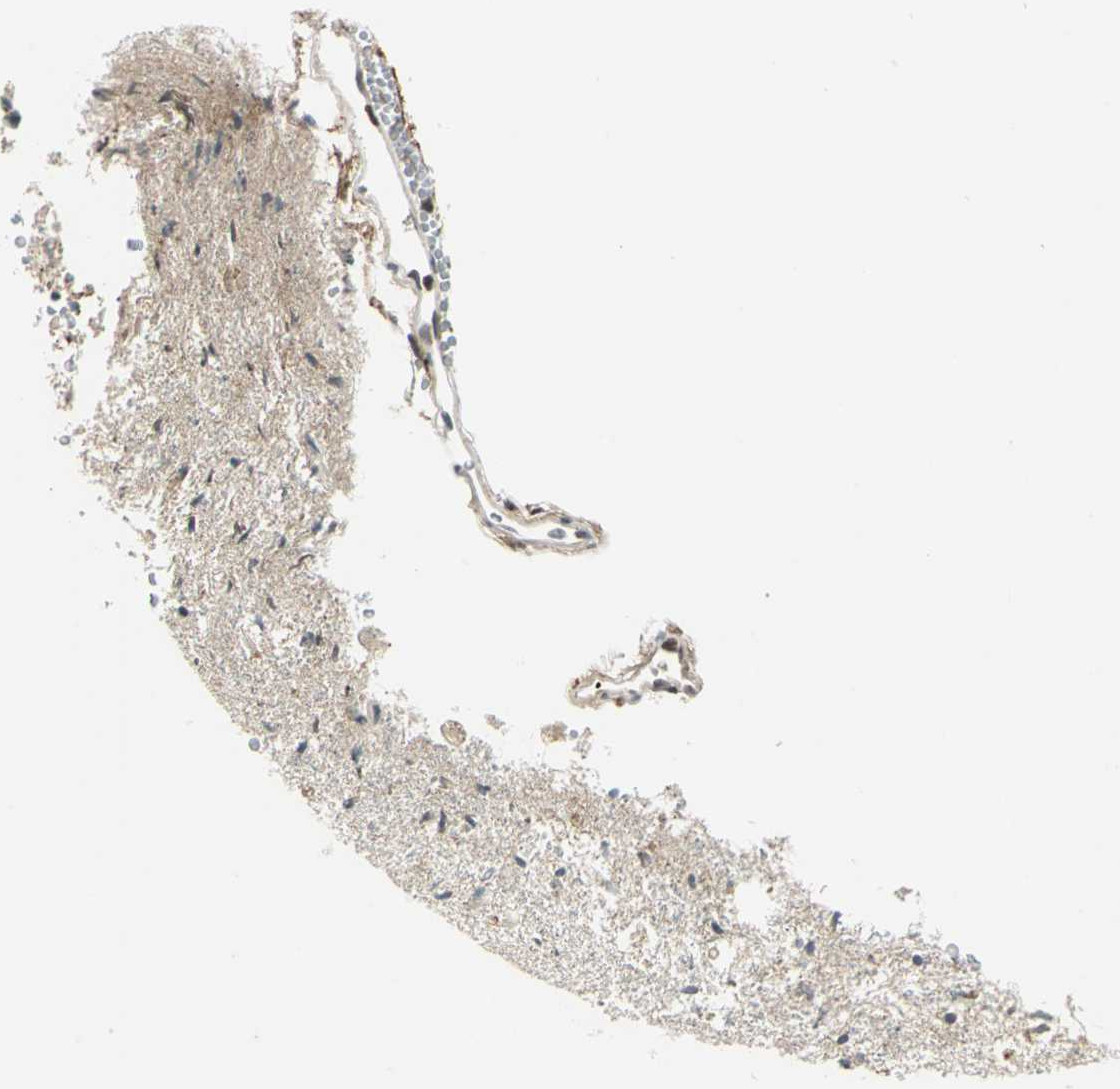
{"staining": {"intensity": "weak", "quantity": "<25%", "location": "cytoplasmic/membranous,nuclear"}, "tissue": "glioma", "cell_type": "Tumor cells", "image_type": "cancer", "snomed": [{"axis": "morphology", "description": "Glioma, malignant, High grade"}, {"axis": "topography", "description": "Brain"}], "caption": "Immunohistochemistry (IHC) of human glioma displays no expression in tumor cells.", "gene": "RAD17", "patient": {"sex": "male", "age": 33}}